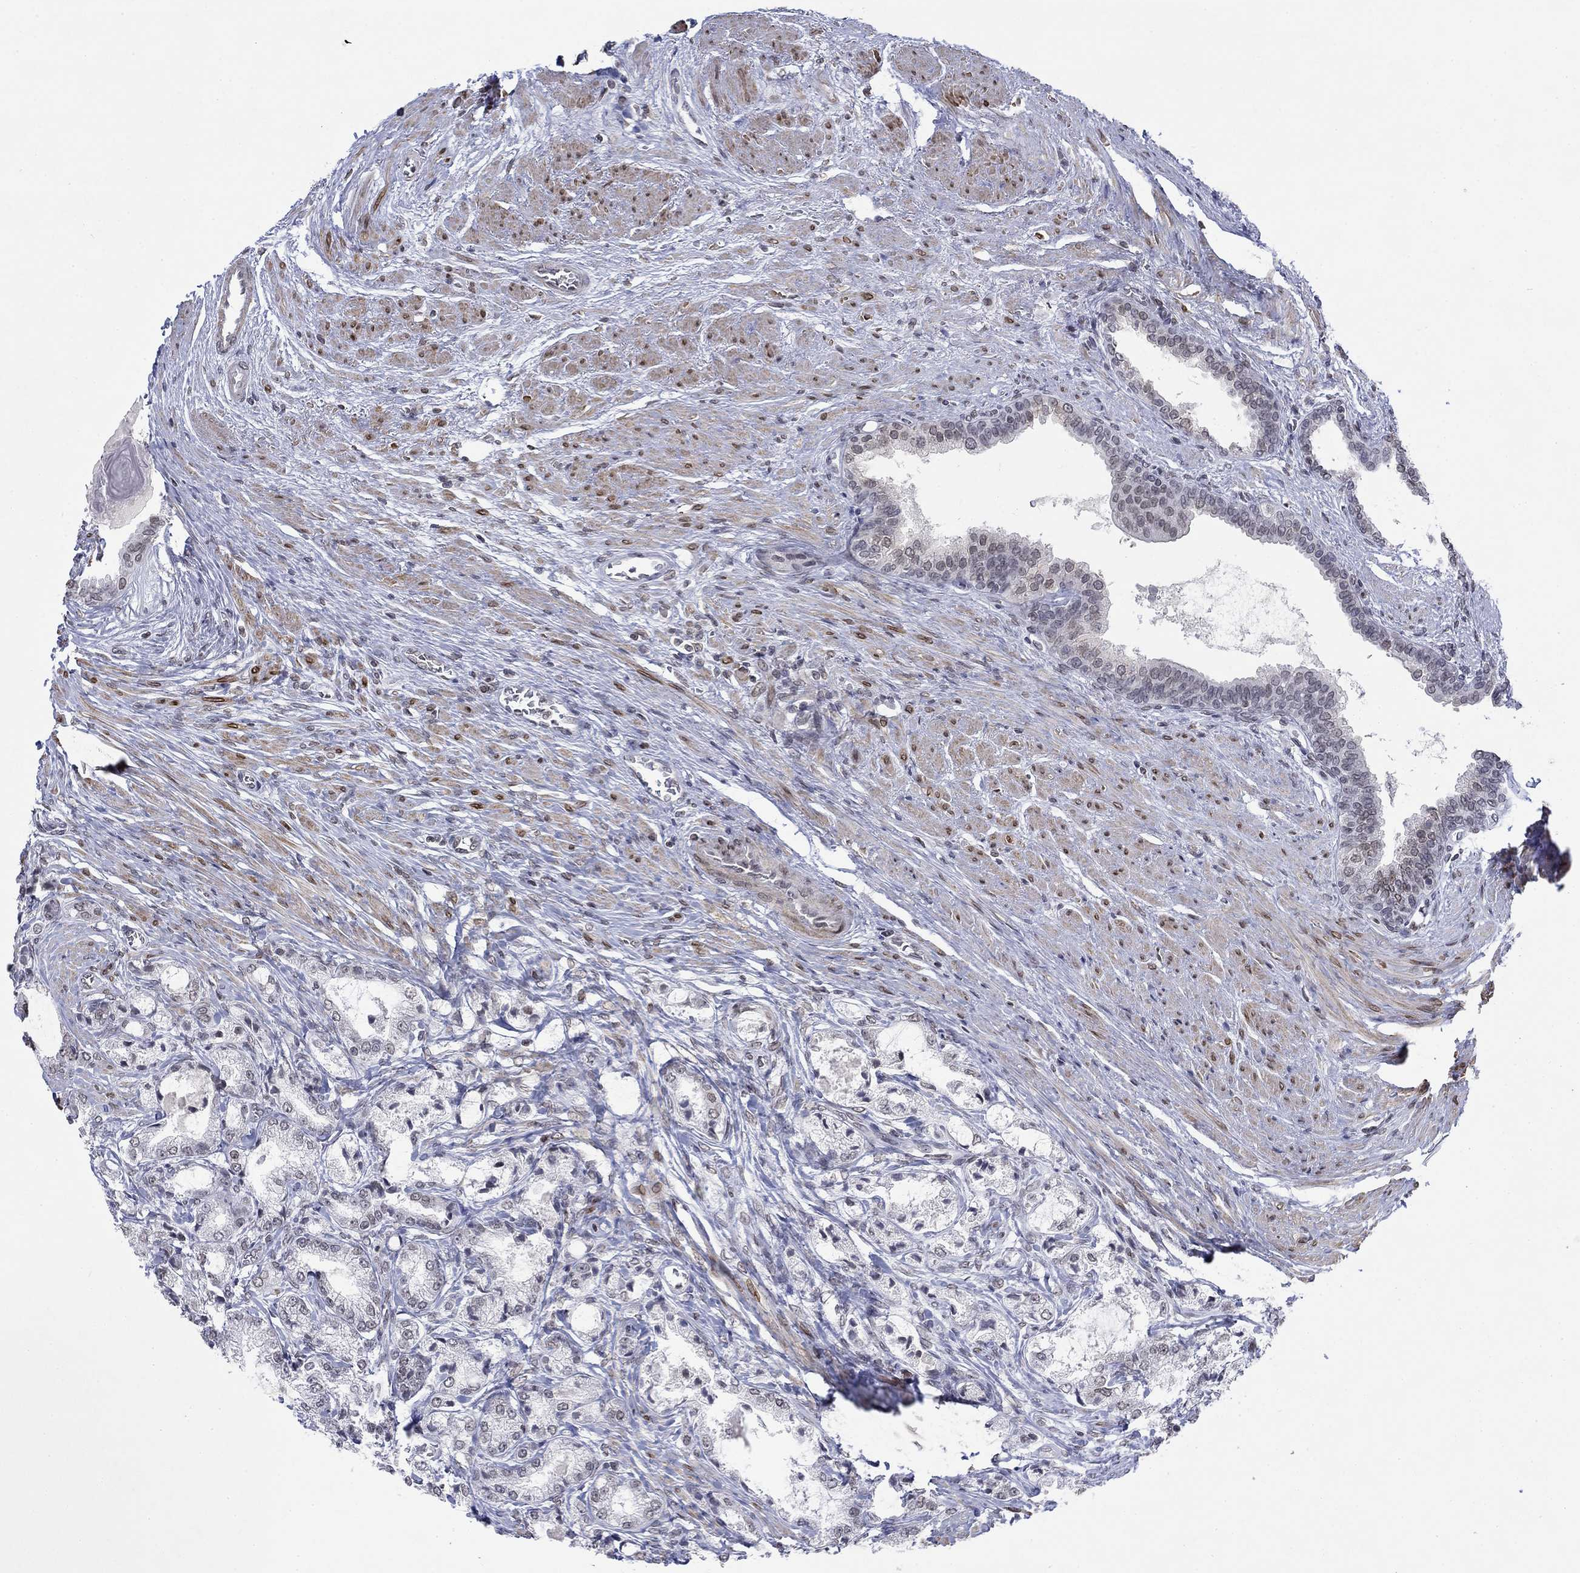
{"staining": {"intensity": "weak", "quantity": "<25%", "location": "cytoplasmic/membranous,nuclear"}, "tissue": "prostate cancer", "cell_type": "Tumor cells", "image_type": "cancer", "snomed": [{"axis": "morphology", "description": "Adenocarcinoma, NOS"}, {"axis": "topography", "description": "Prostate and seminal vesicle, NOS"}, {"axis": "topography", "description": "Prostate"}], "caption": "Photomicrograph shows no protein staining in tumor cells of prostate cancer (adenocarcinoma) tissue.", "gene": "TOR1AIP1", "patient": {"sex": "male", "age": 62}}